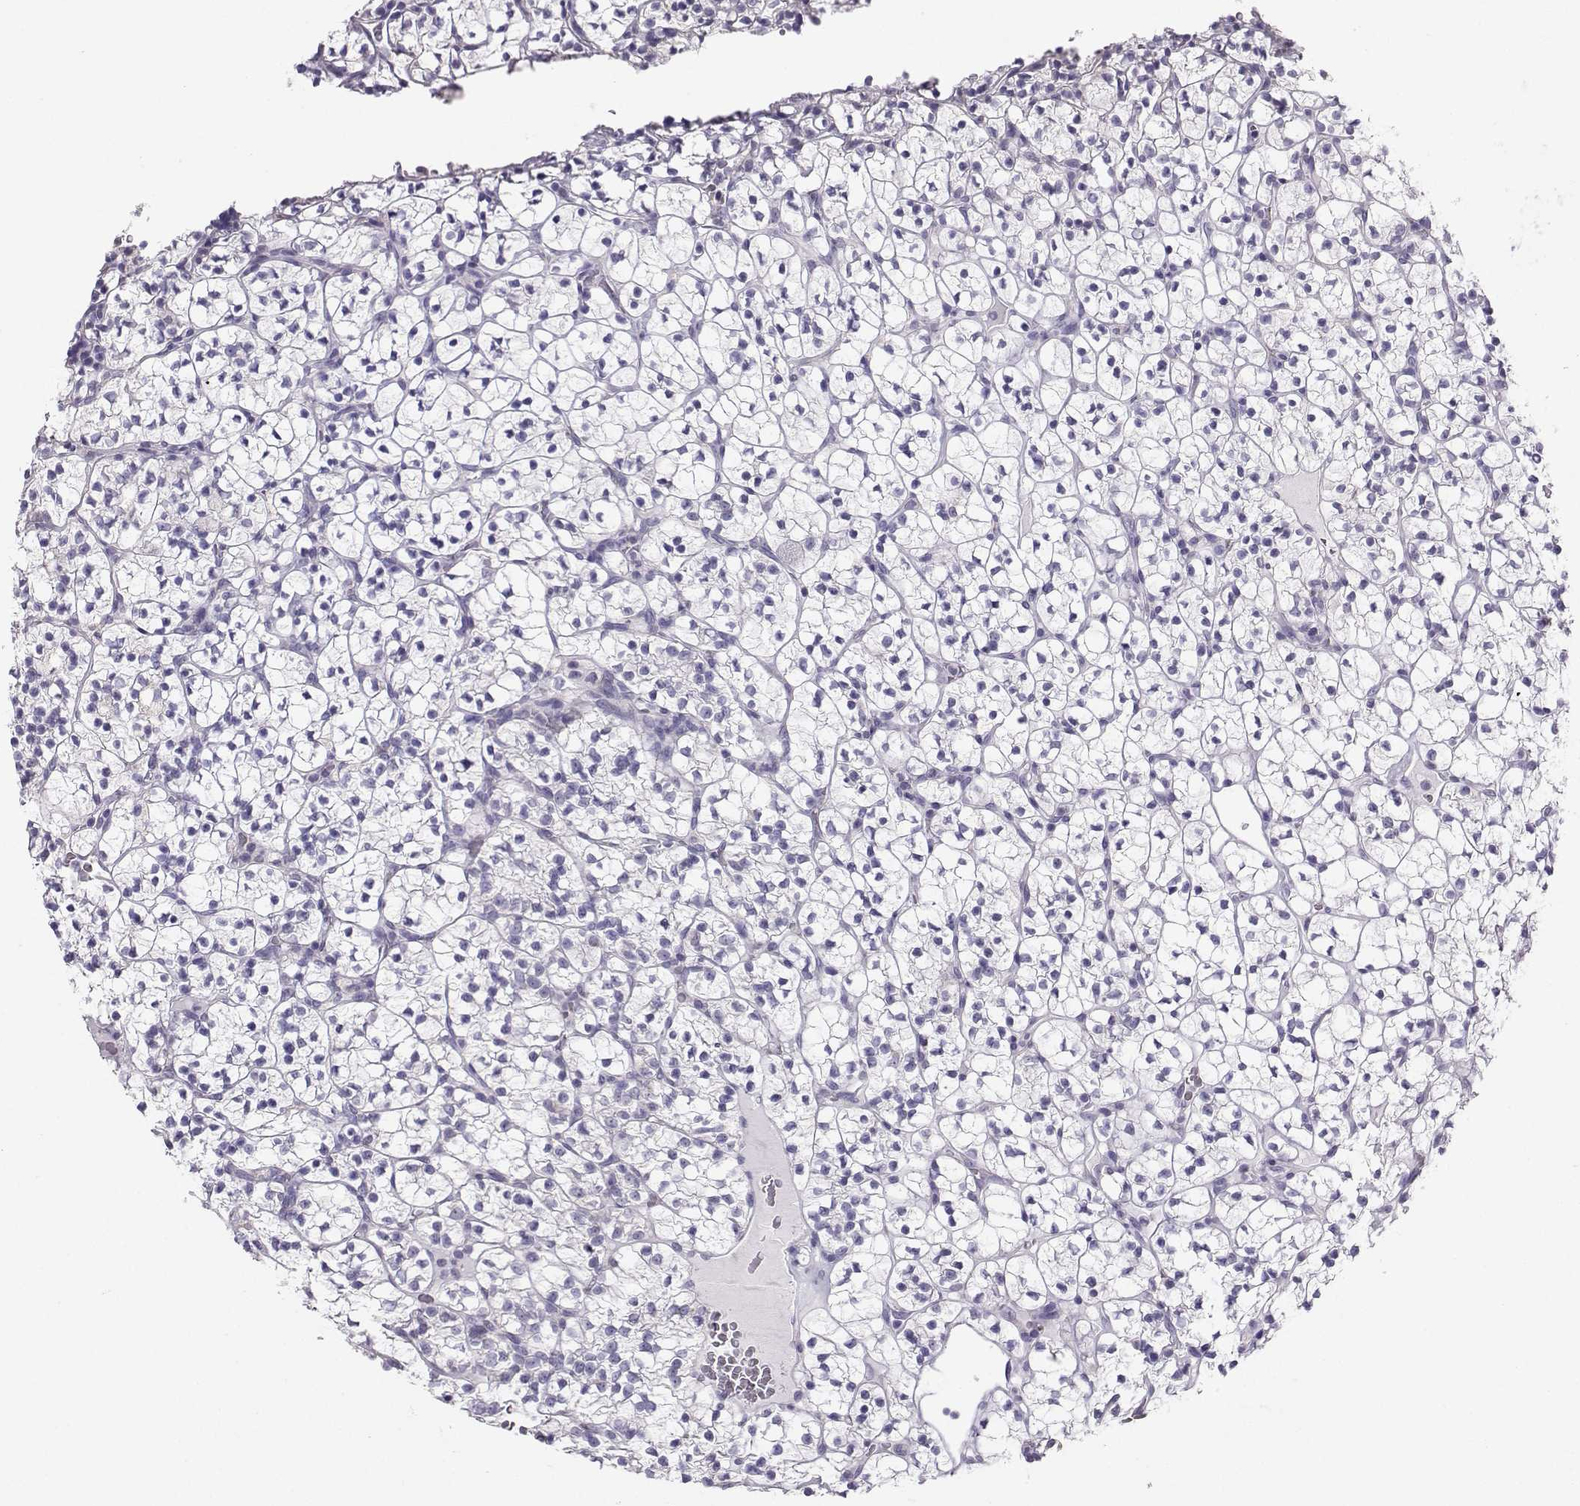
{"staining": {"intensity": "negative", "quantity": "none", "location": "none"}, "tissue": "renal cancer", "cell_type": "Tumor cells", "image_type": "cancer", "snomed": [{"axis": "morphology", "description": "Adenocarcinoma, NOS"}, {"axis": "topography", "description": "Kidney"}], "caption": "Immunohistochemistry (IHC) image of renal adenocarcinoma stained for a protein (brown), which exhibits no staining in tumor cells. (Brightfield microscopy of DAB (3,3'-diaminobenzidine) IHC at high magnification).", "gene": "AVP", "patient": {"sex": "female", "age": 89}}